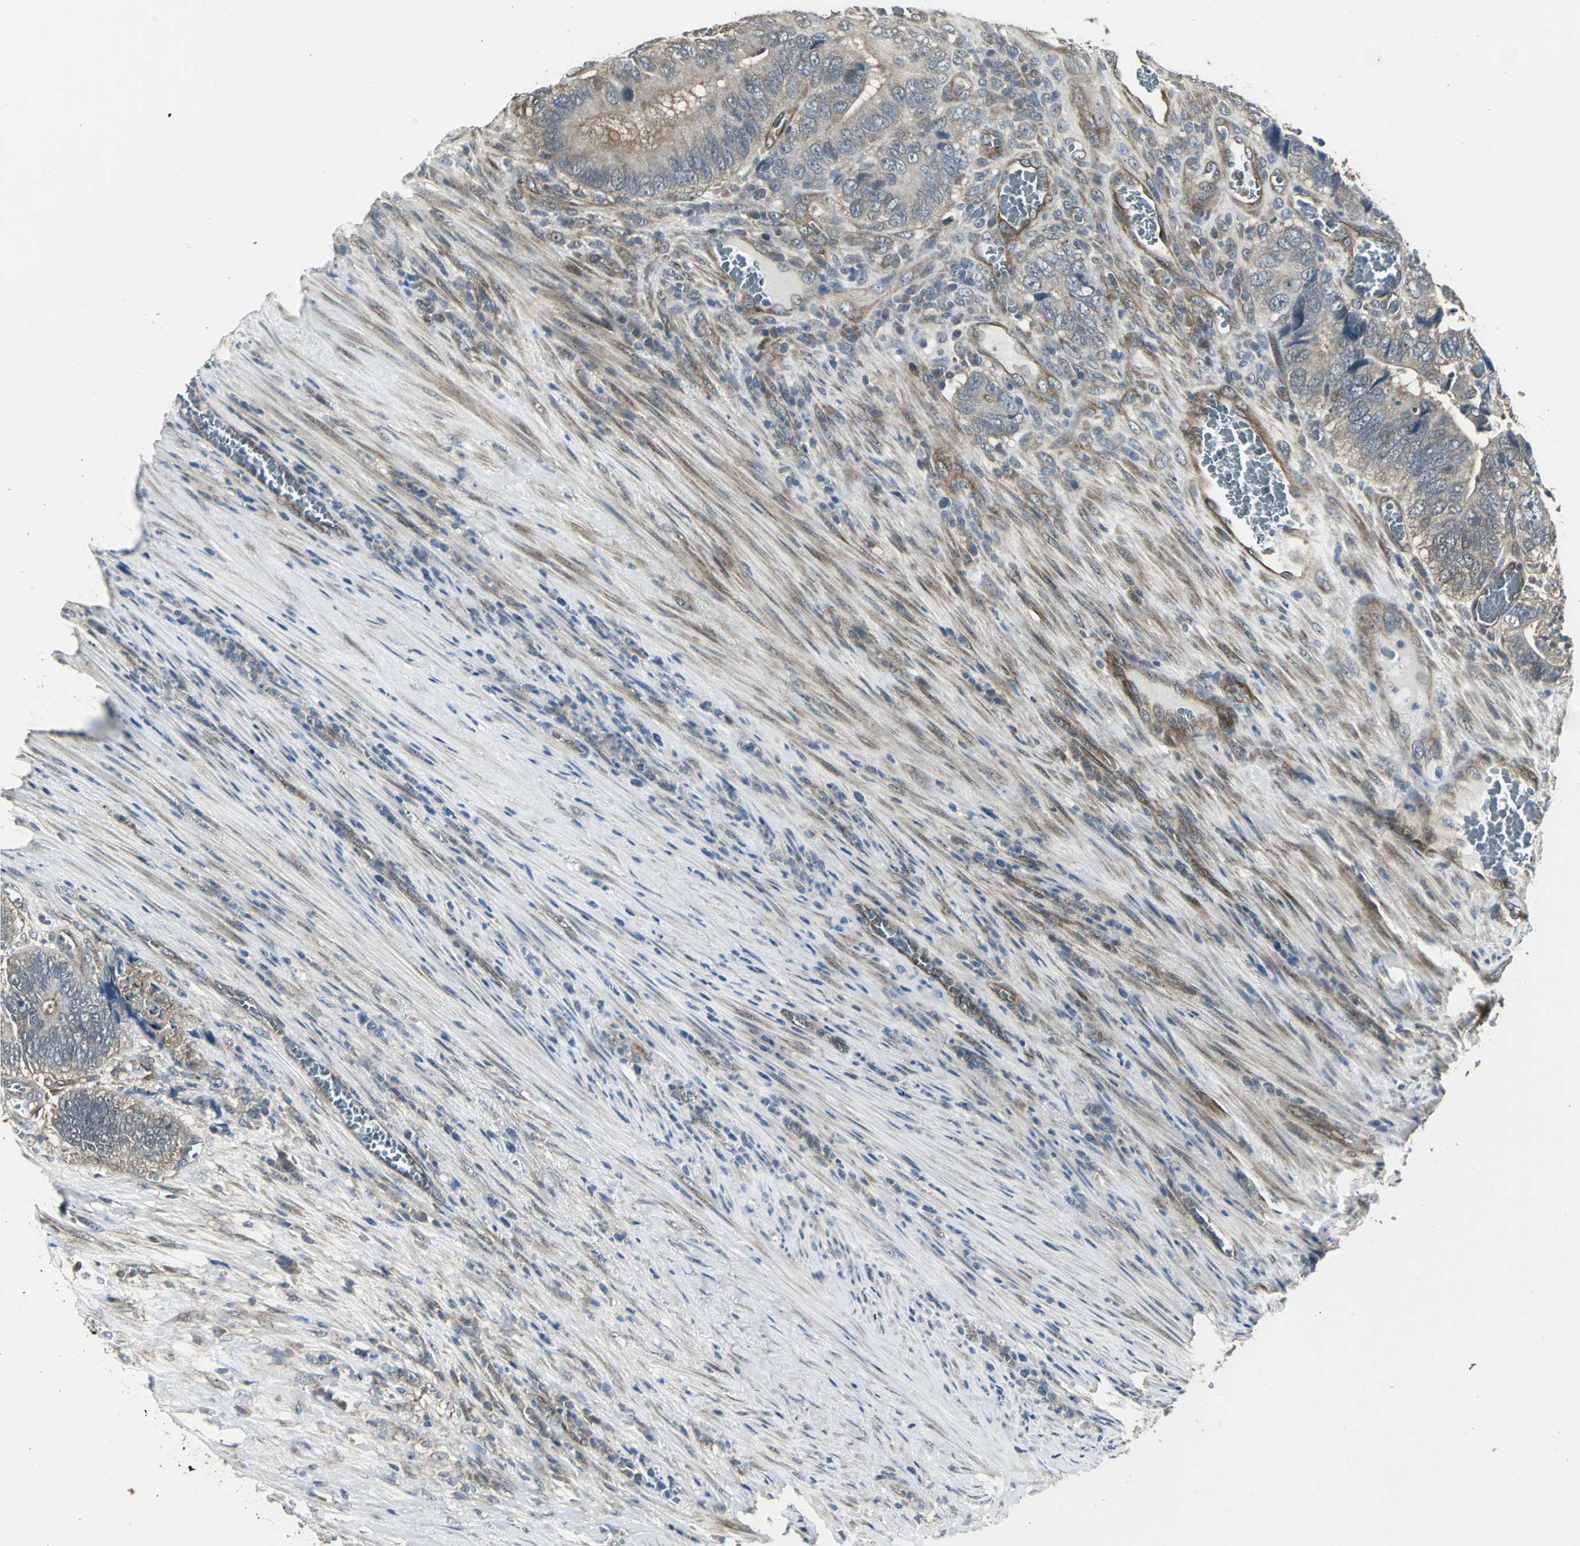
{"staining": {"intensity": "weak", "quantity": ">75%", "location": "cytoplasmic/membranous"}, "tissue": "colorectal cancer", "cell_type": "Tumor cells", "image_type": "cancer", "snomed": [{"axis": "morphology", "description": "Adenocarcinoma, NOS"}, {"axis": "topography", "description": "Colon"}], "caption": "High-power microscopy captured an immunohistochemistry histopathology image of adenocarcinoma (colorectal), revealing weak cytoplasmic/membranous staining in about >75% of tumor cells.", "gene": "PFDN1", "patient": {"sex": "male", "age": 72}}